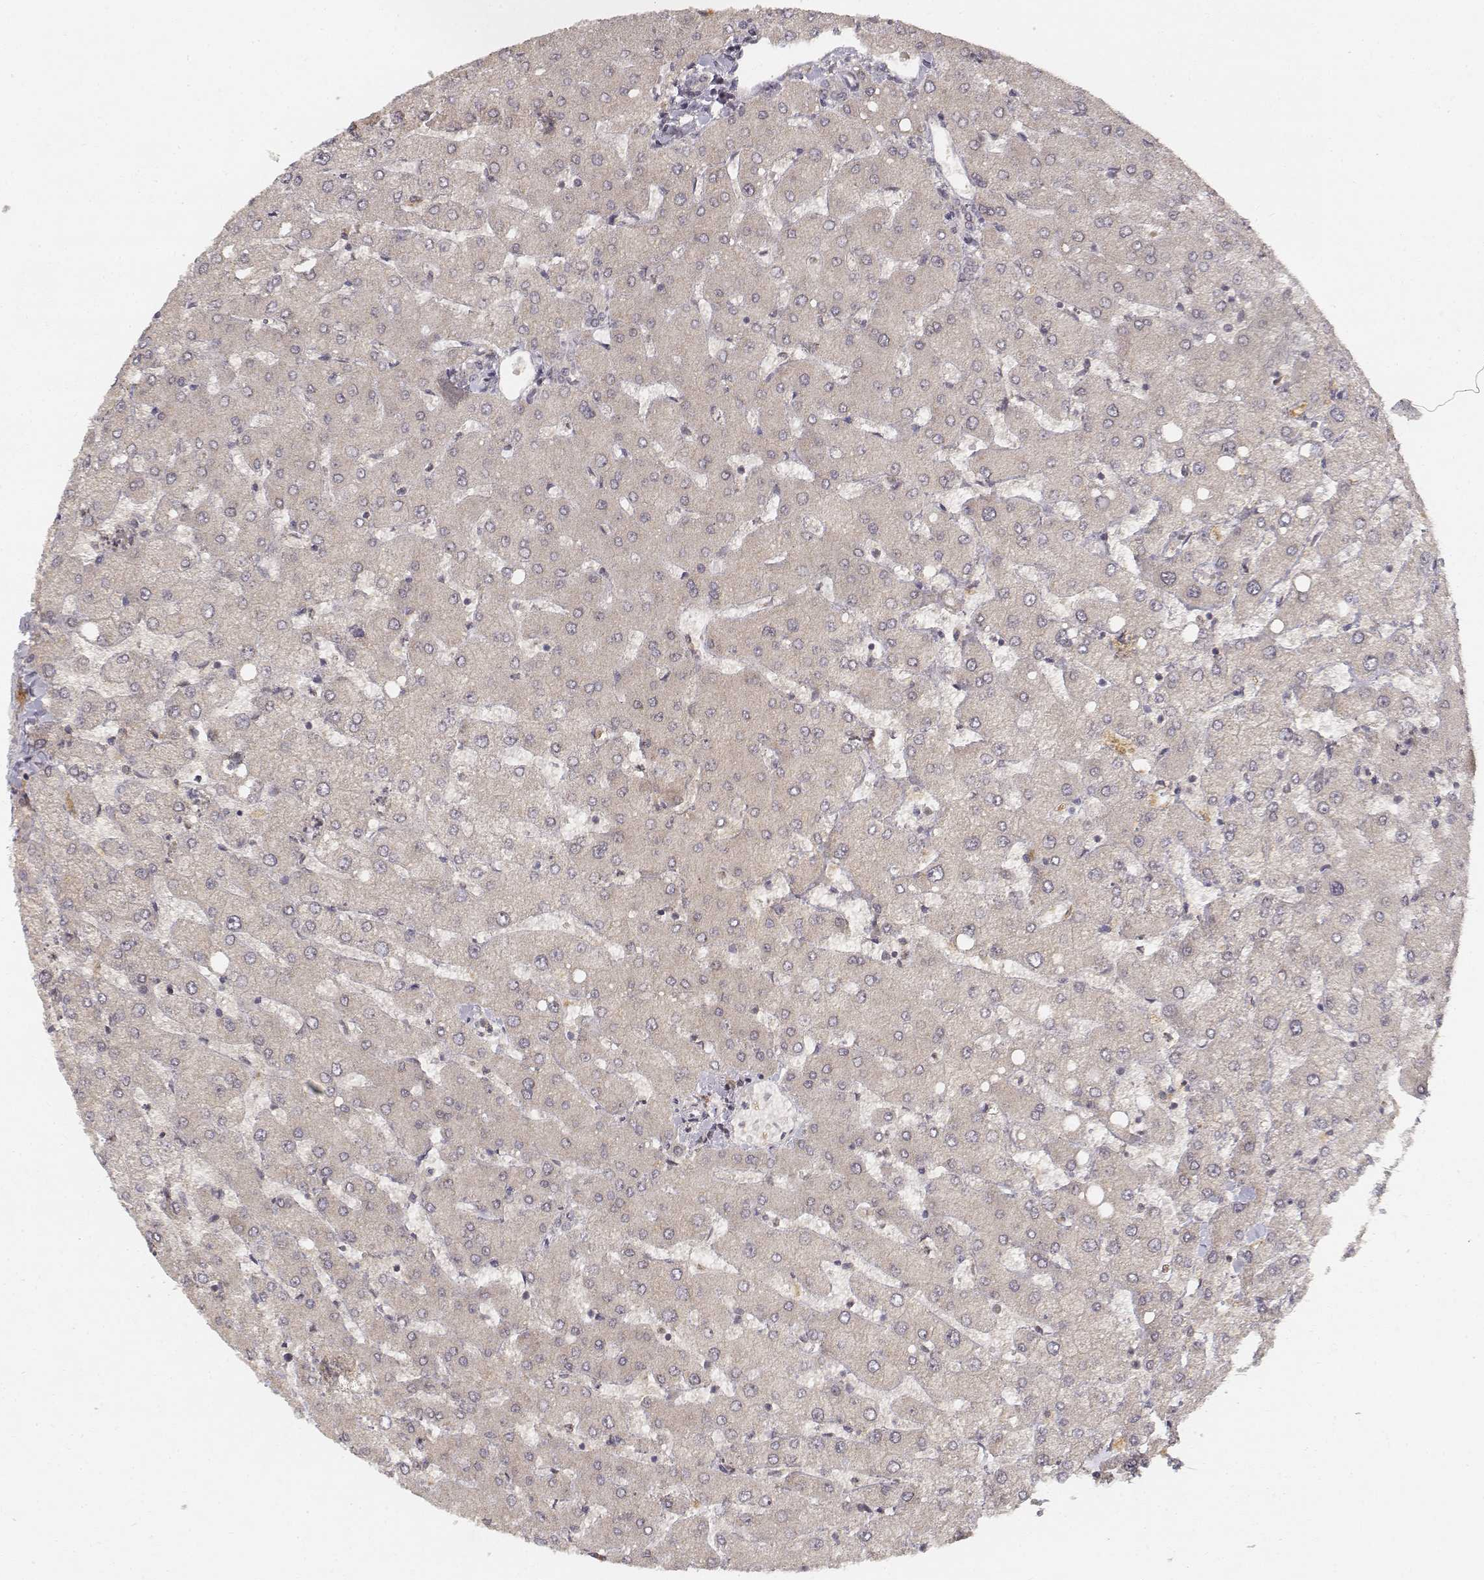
{"staining": {"intensity": "negative", "quantity": "none", "location": "none"}, "tissue": "liver", "cell_type": "Cholangiocytes", "image_type": "normal", "snomed": [{"axis": "morphology", "description": "Normal tissue, NOS"}, {"axis": "topography", "description": "Liver"}], "caption": "This is an immunohistochemistry histopathology image of unremarkable liver. There is no expression in cholangiocytes.", "gene": "FANCD2", "patient": {"sex": "female", "age": 54}}